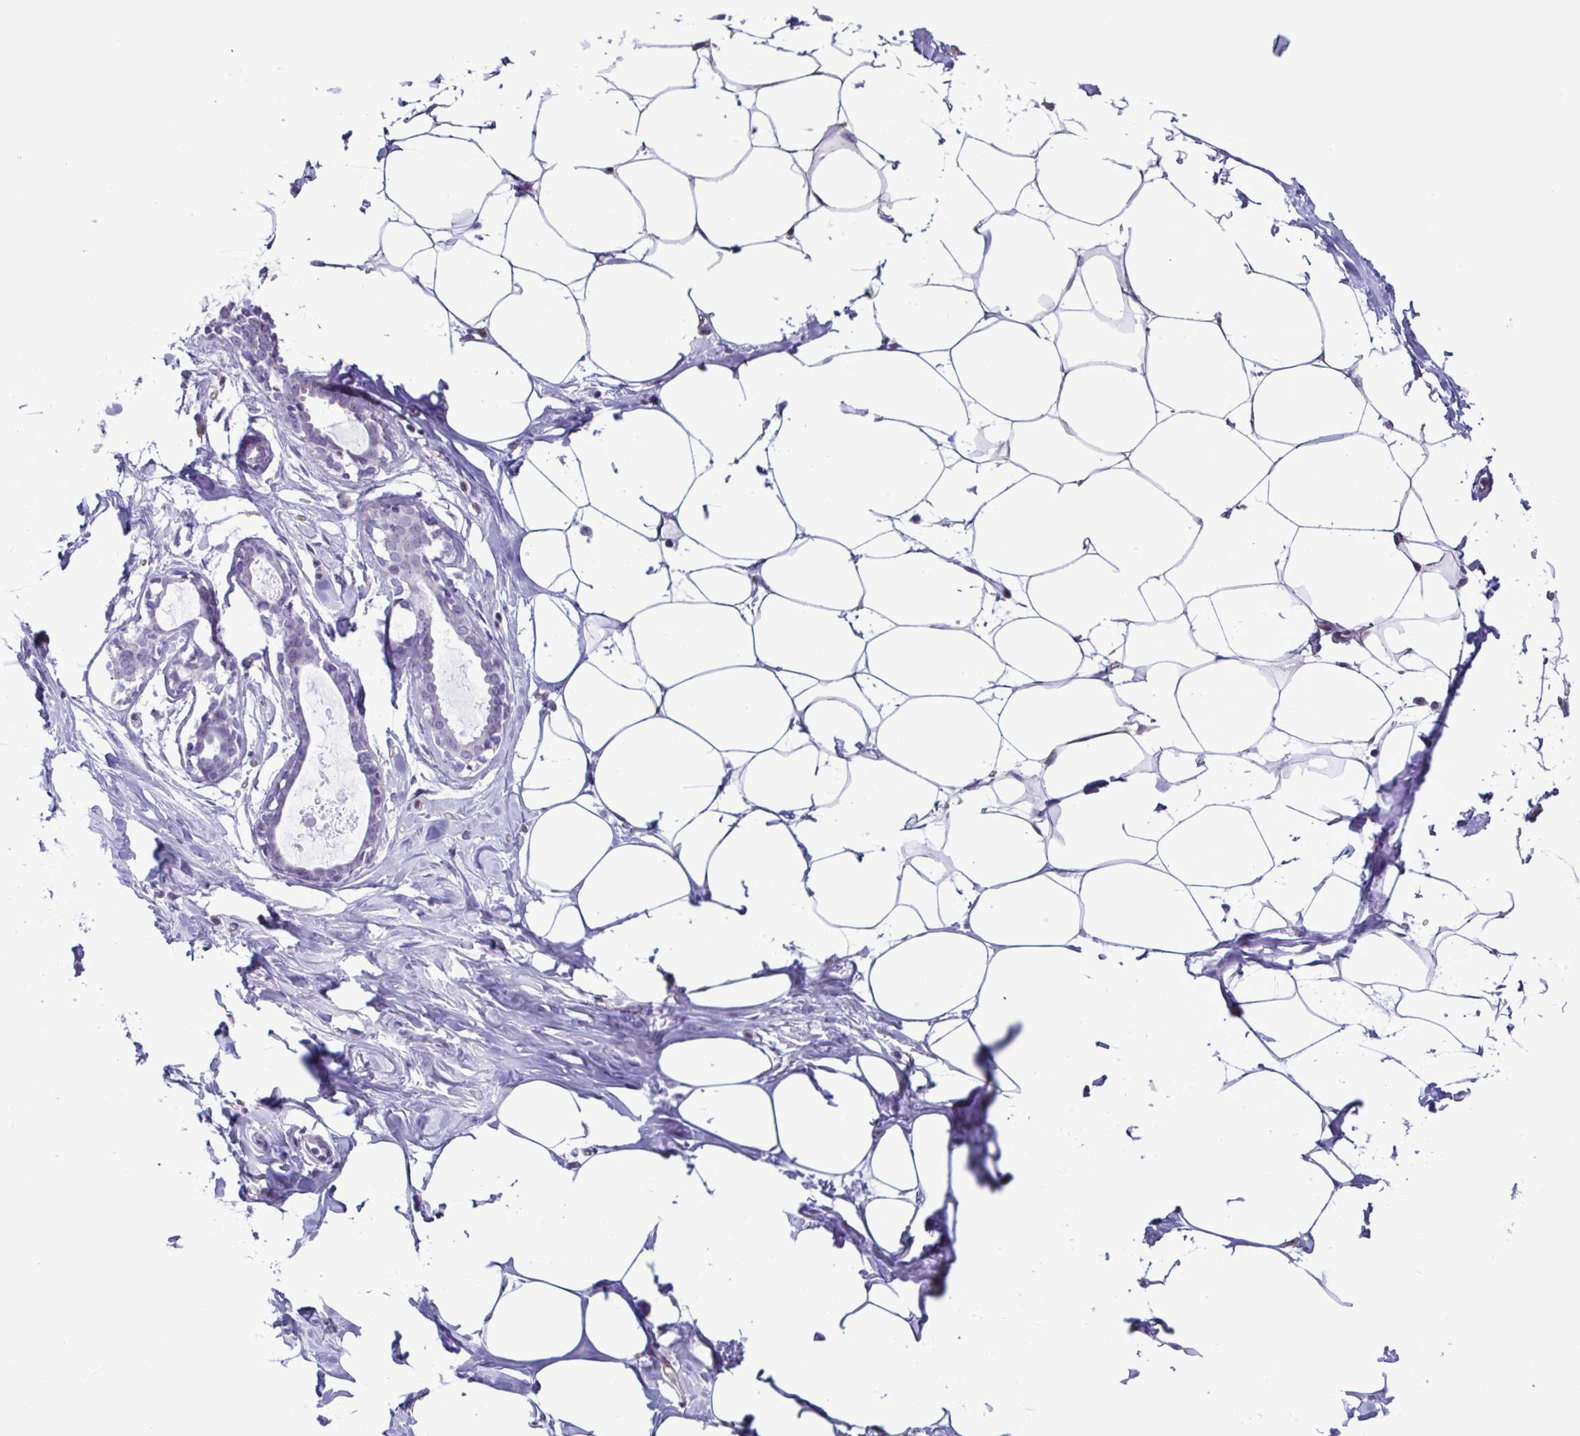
{"staining": {"intensity": "negative", "quantity": "none", "location": "none"}, "tissue": "breast", "cell_type": "Adipocytes", "image_type": "normal", "snomed": [{"axis": "morphology", "description": "Normal tissue, NOS"}, {"axis": "topography", "description": "Breast"}], "caption": "Immunohistochemical staining of normal breast demonstrates no significant expression in adipocytes. (DAB immunohistochemistry (IHC) visualized using brightfield microscopy, high magnification).", "gene": "CBY2", "patient": {"sex": "female", "age": 27}}